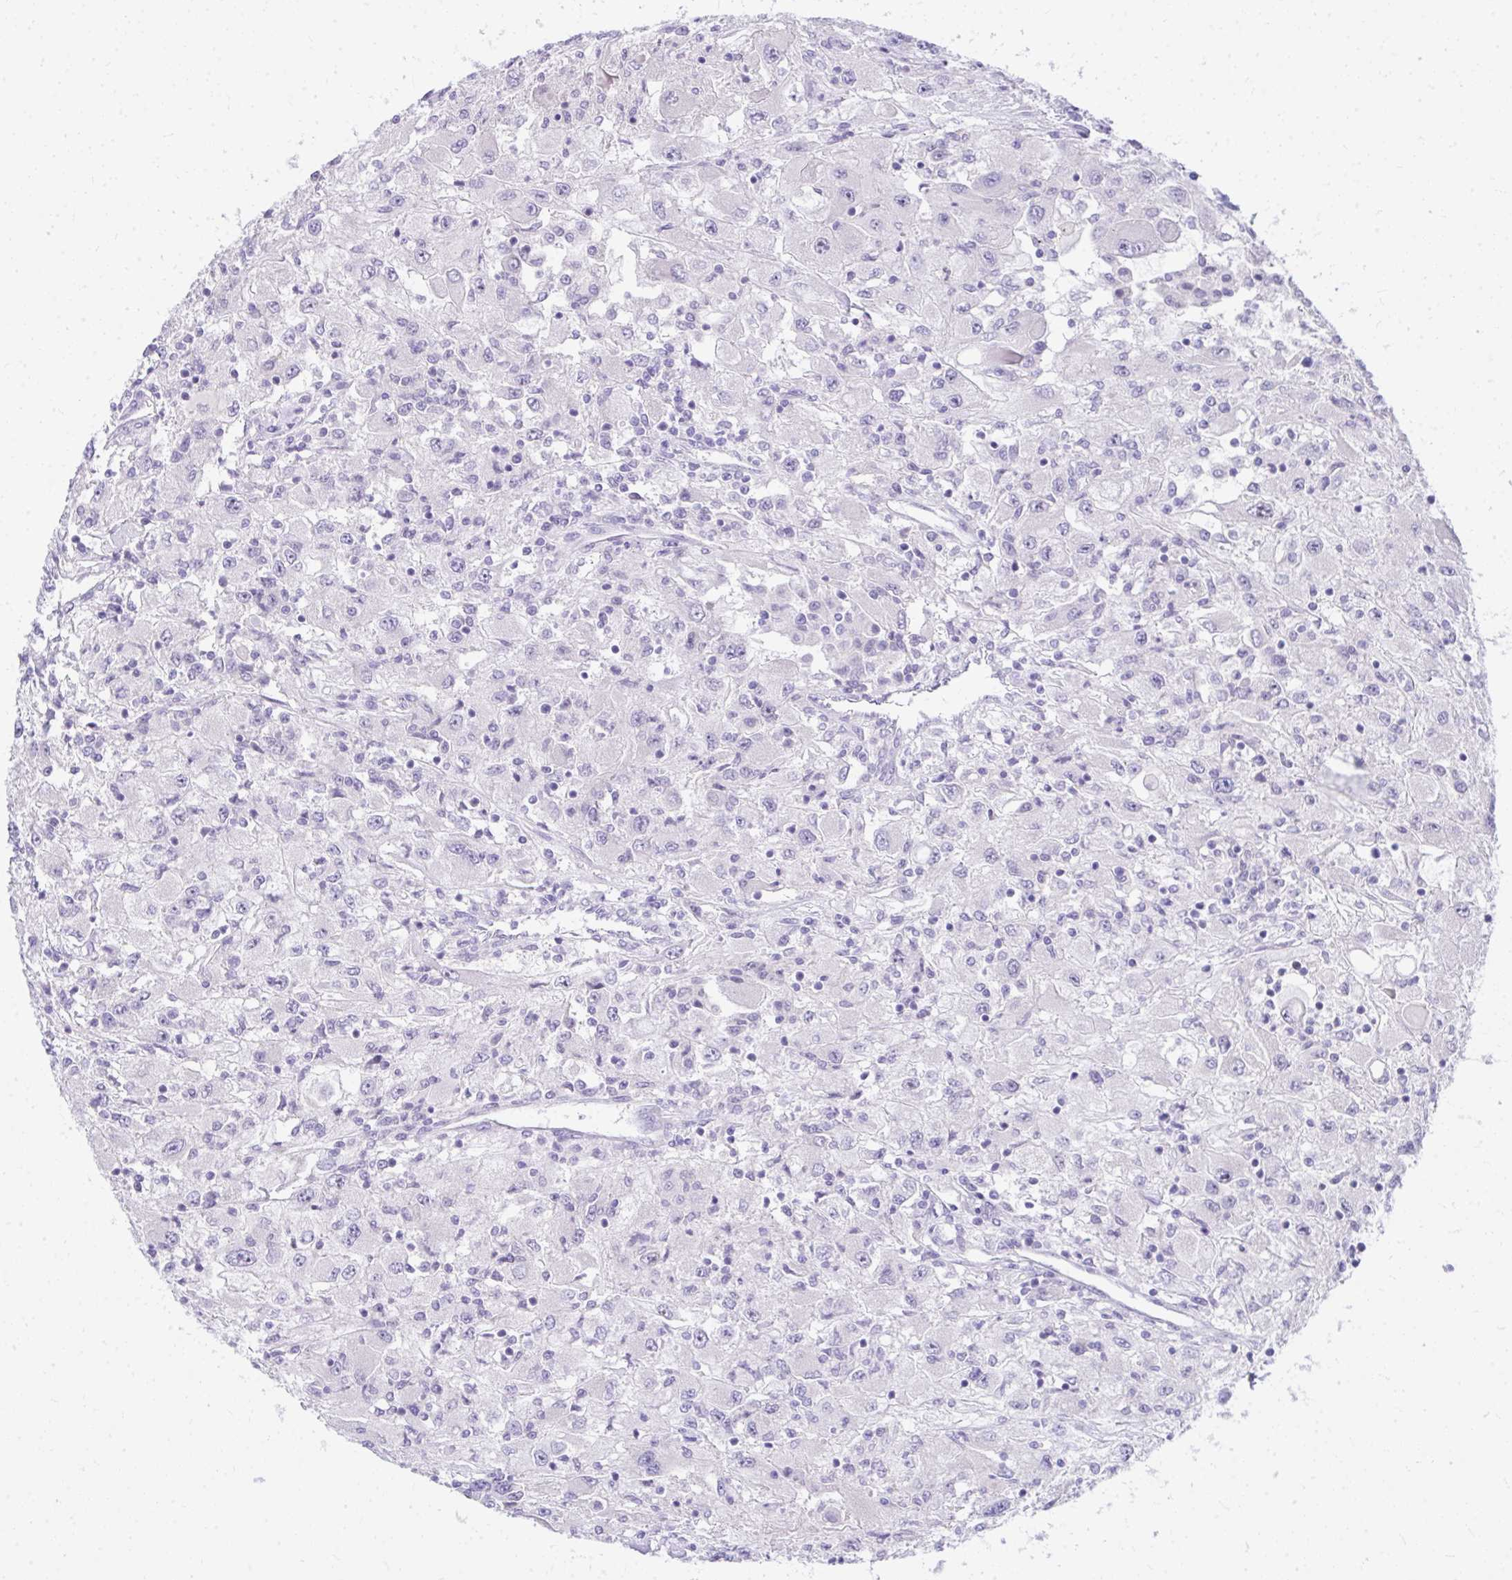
{"staining": {"intensity": "negative", "quantity": "none", "location": "none"}, "tissue": "renal cancer", "cell_type": "Tumor cells", "image_type": "cancer", "snomed": [{"axis": "morphology", "description": "Adenocarcinoma, NOS"}, {"axis": "topography", "description": "Kidney"}], "caption": "This is an immunohistochemistry micrograph of renal cancer (adenocarcinoma). There is no expression in tumor cells.", "gene": "EID3", "patient": {"sex": "female", "age": 67}}